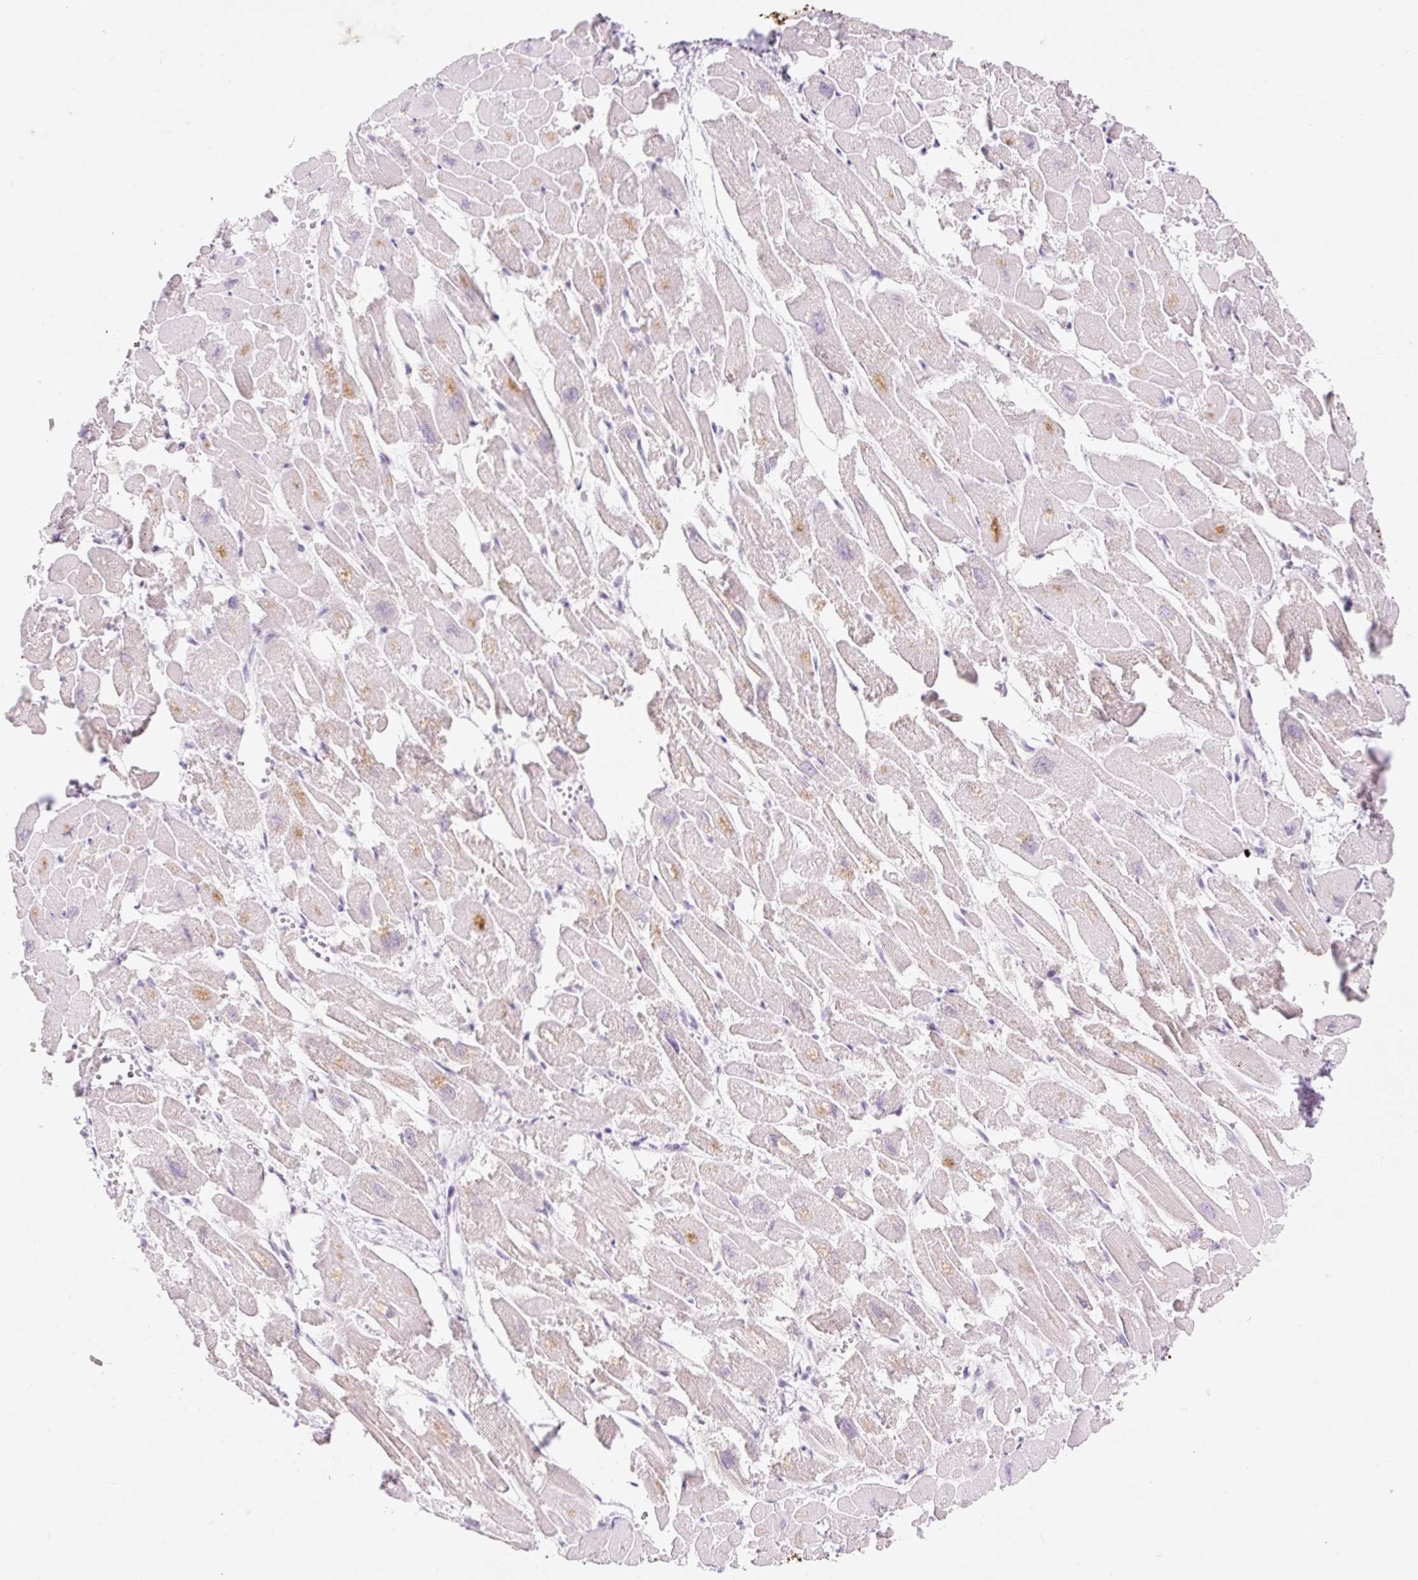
{"staining": {"intensity": "weak", "quantity": "25%-75%", "location": "nuclear"}, "tissue": "heart muscle", "cell_type": "Cardiomyocytes", "image_type": "normal", "snomed": [{"axis": "morphology", "description": "Normal tissue, NOS"}, {"axis": "topography", "description": "Heart"}], "caption": "Weak nuclear protein positivity is identified in approximately 25%-75% of cardiomyocytes in heart muscle. (IHC, brightfield microscopy, high magnification).", "gene": "H2BW1", "patient": {"sex": "male", "age": 54}}